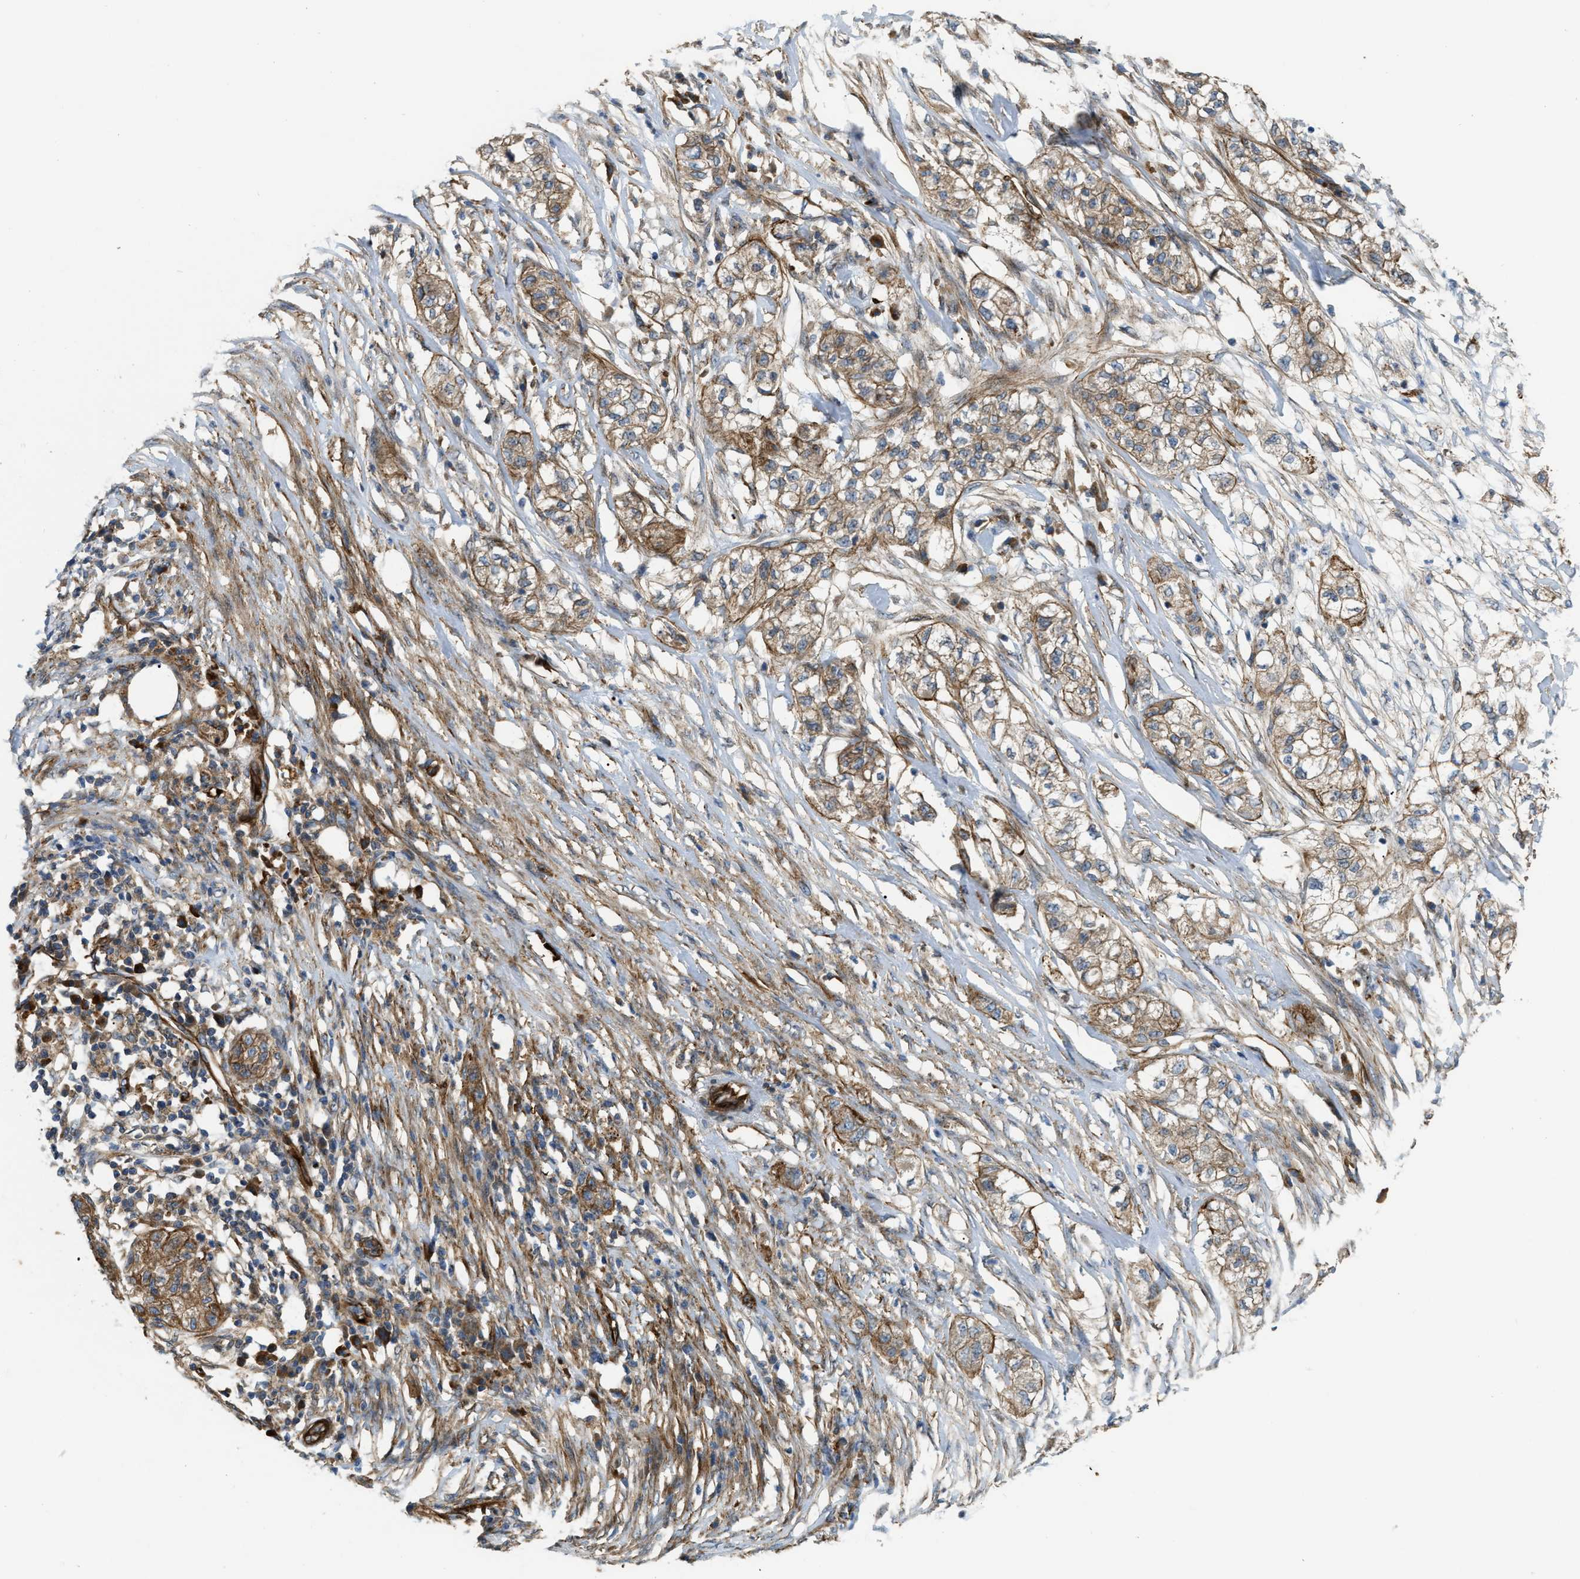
{"staining": {"intensity": "moderate", "quantity": ">75%", "location": "cytoplasmic/membranous"}, "tissue": "pancreatic cancer", "cell_type": "Tumor cells", "image_type": "cancer", "snomed": [{"axis": "morphology", "description": "Adenocarcinoma, NOS"}, {"axis": "topography", "description": "Pancreas"}], "caption": "Tumor cells exhibit medium levels of moderate cytoplasmic/membranous positivity in about >75% of cells in pancreatic cancer.", "gene": "ERC1", "patient": {"sex": "female", "age": 78}}